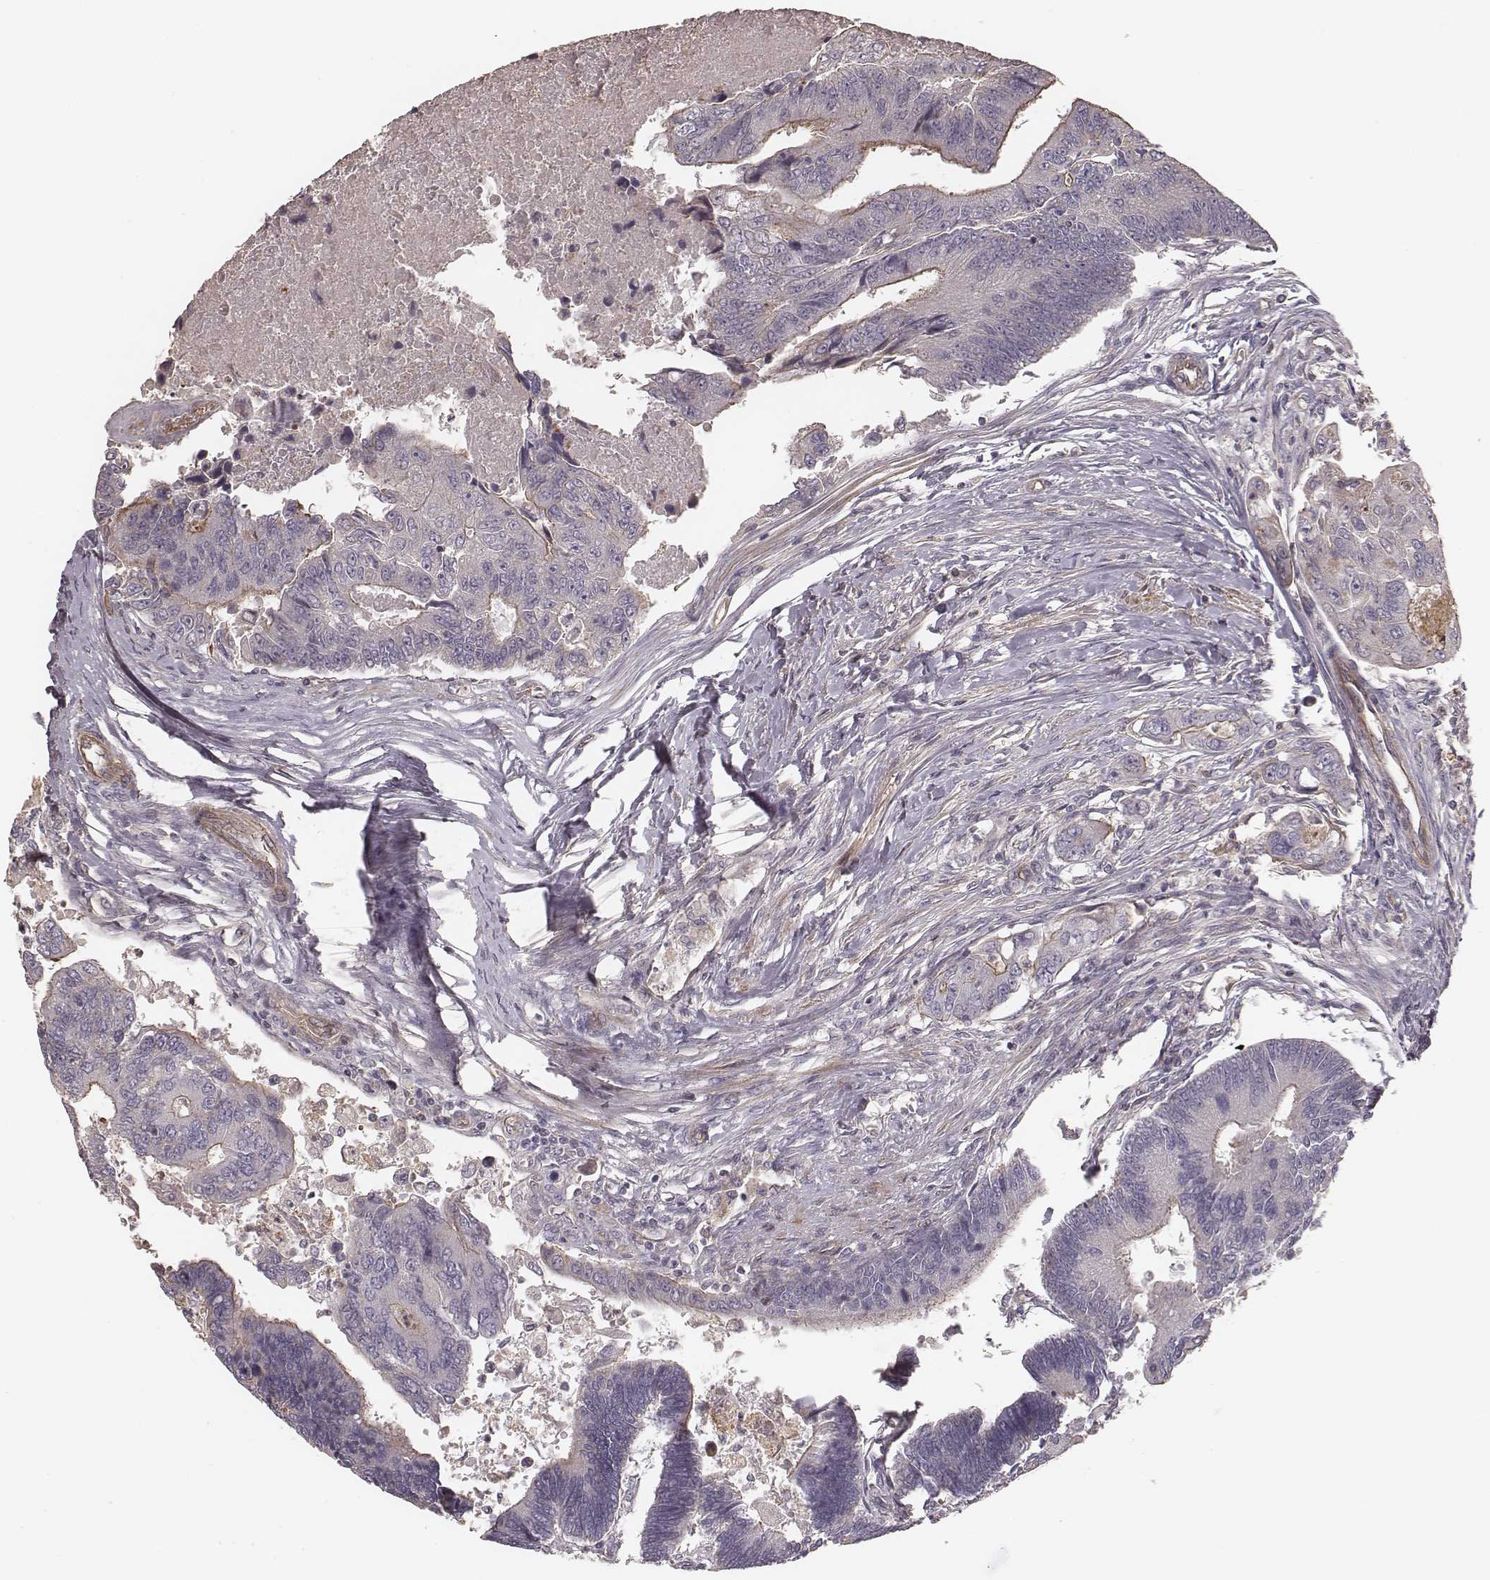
{"staining": {"intensity": "moderate", "quantity": "<25%", "location": "cytoplasmic/membranous"}, "tissue": "colorectal cancer", "cell_type": "Tumor cells", "image_type": "cancer", "snomed": [{"axis": "morphology", "description": "Adenocarcinoma, NOS"}, {"axis": "topography", "description": "Colon"}], "caption": "Colorectal cancer (adenocarcinoma) tissue demonstrates moderate cytoplasmic/membranous positivity in about <25% of tumor cells The staining was performed using DAB to visualize the protein expression in brown, while the nuclei were stained in blue with hematoxylin (Magnification: 20x).", "gene": "OTOGL", "patient": {"sex": "female", "age": 67}}